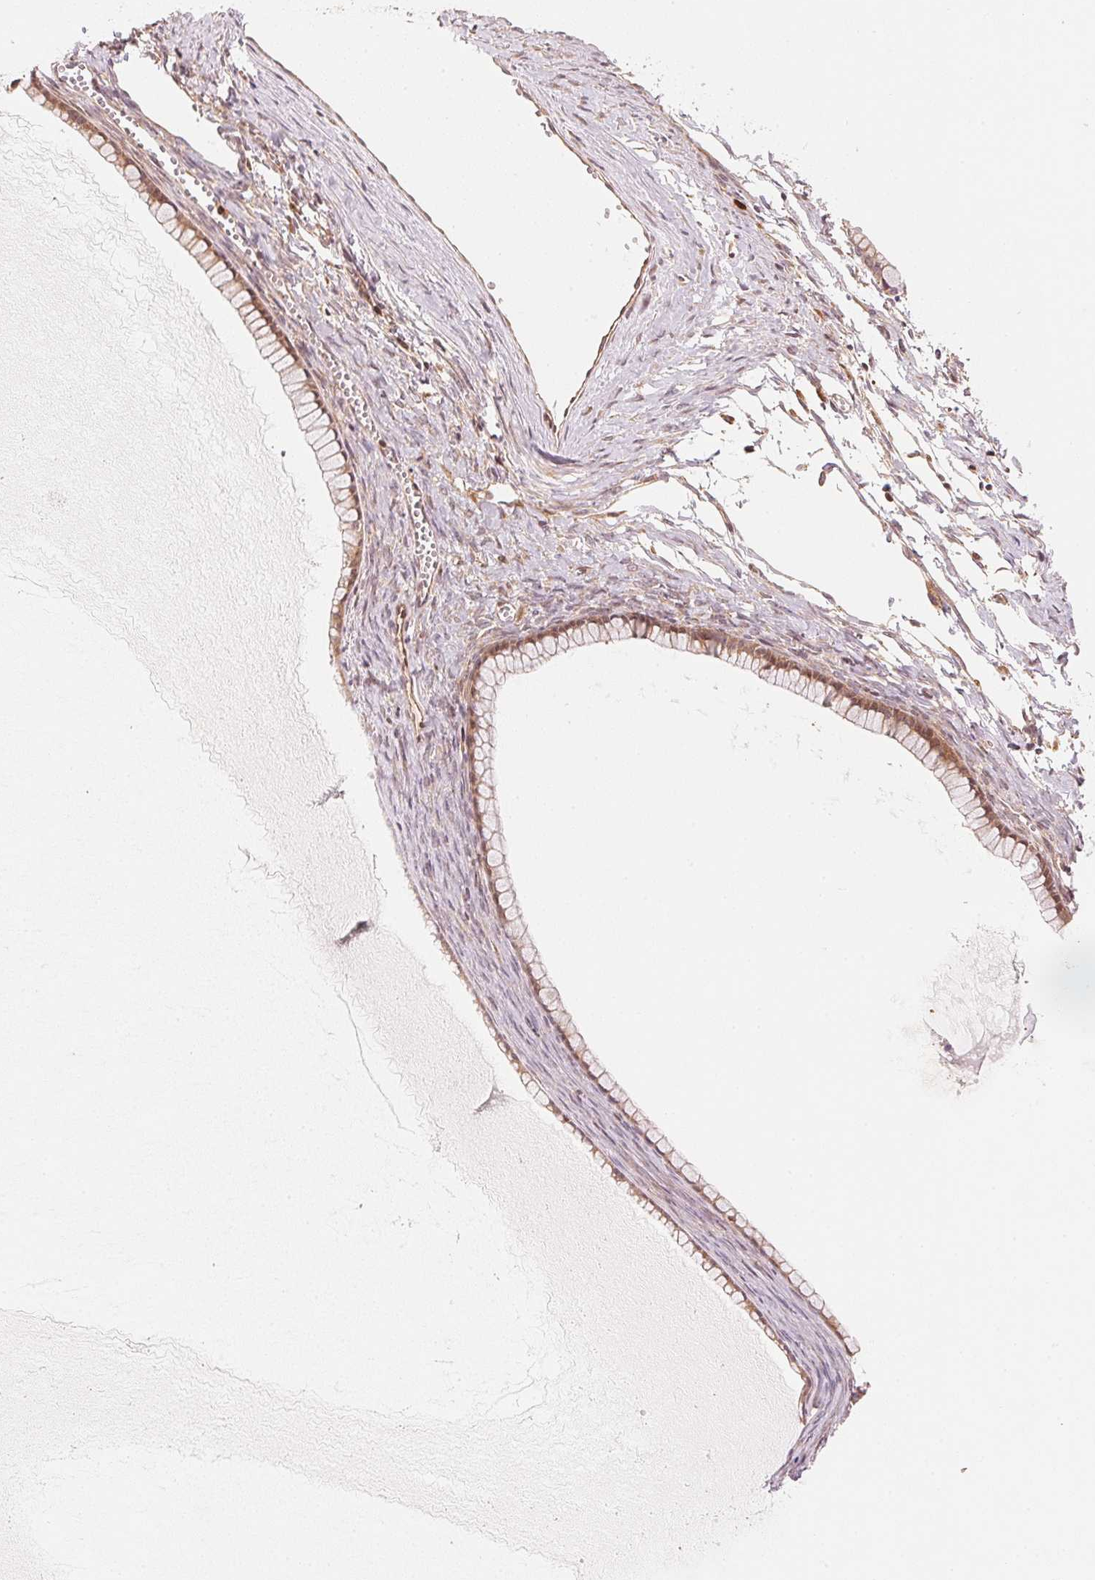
{"staining": {"intensity": "weak", "quantity": ">75%", "location": "cytoplasmic/membranous"}, "tissue": "ovarian cancer", "cell_type": "Tumor cells", "image_type": "cancer", "snomed": [{"axis": "morphology", "description": "Cystadenocarcinoma, mucinous, NOS"}, {"axis": "topography", "description": "Ovary"}], "caption": "DAB (3,3'-diaminobenzidine) immunohistochemical staining of human ovarian mucinous cystadenocarcinoma displays weak cytoplasmic/membranous protein staining in approximately >75% of tumor cells.", "gene": "PRKN", "patient": {"sex": "female", "age": 41}}